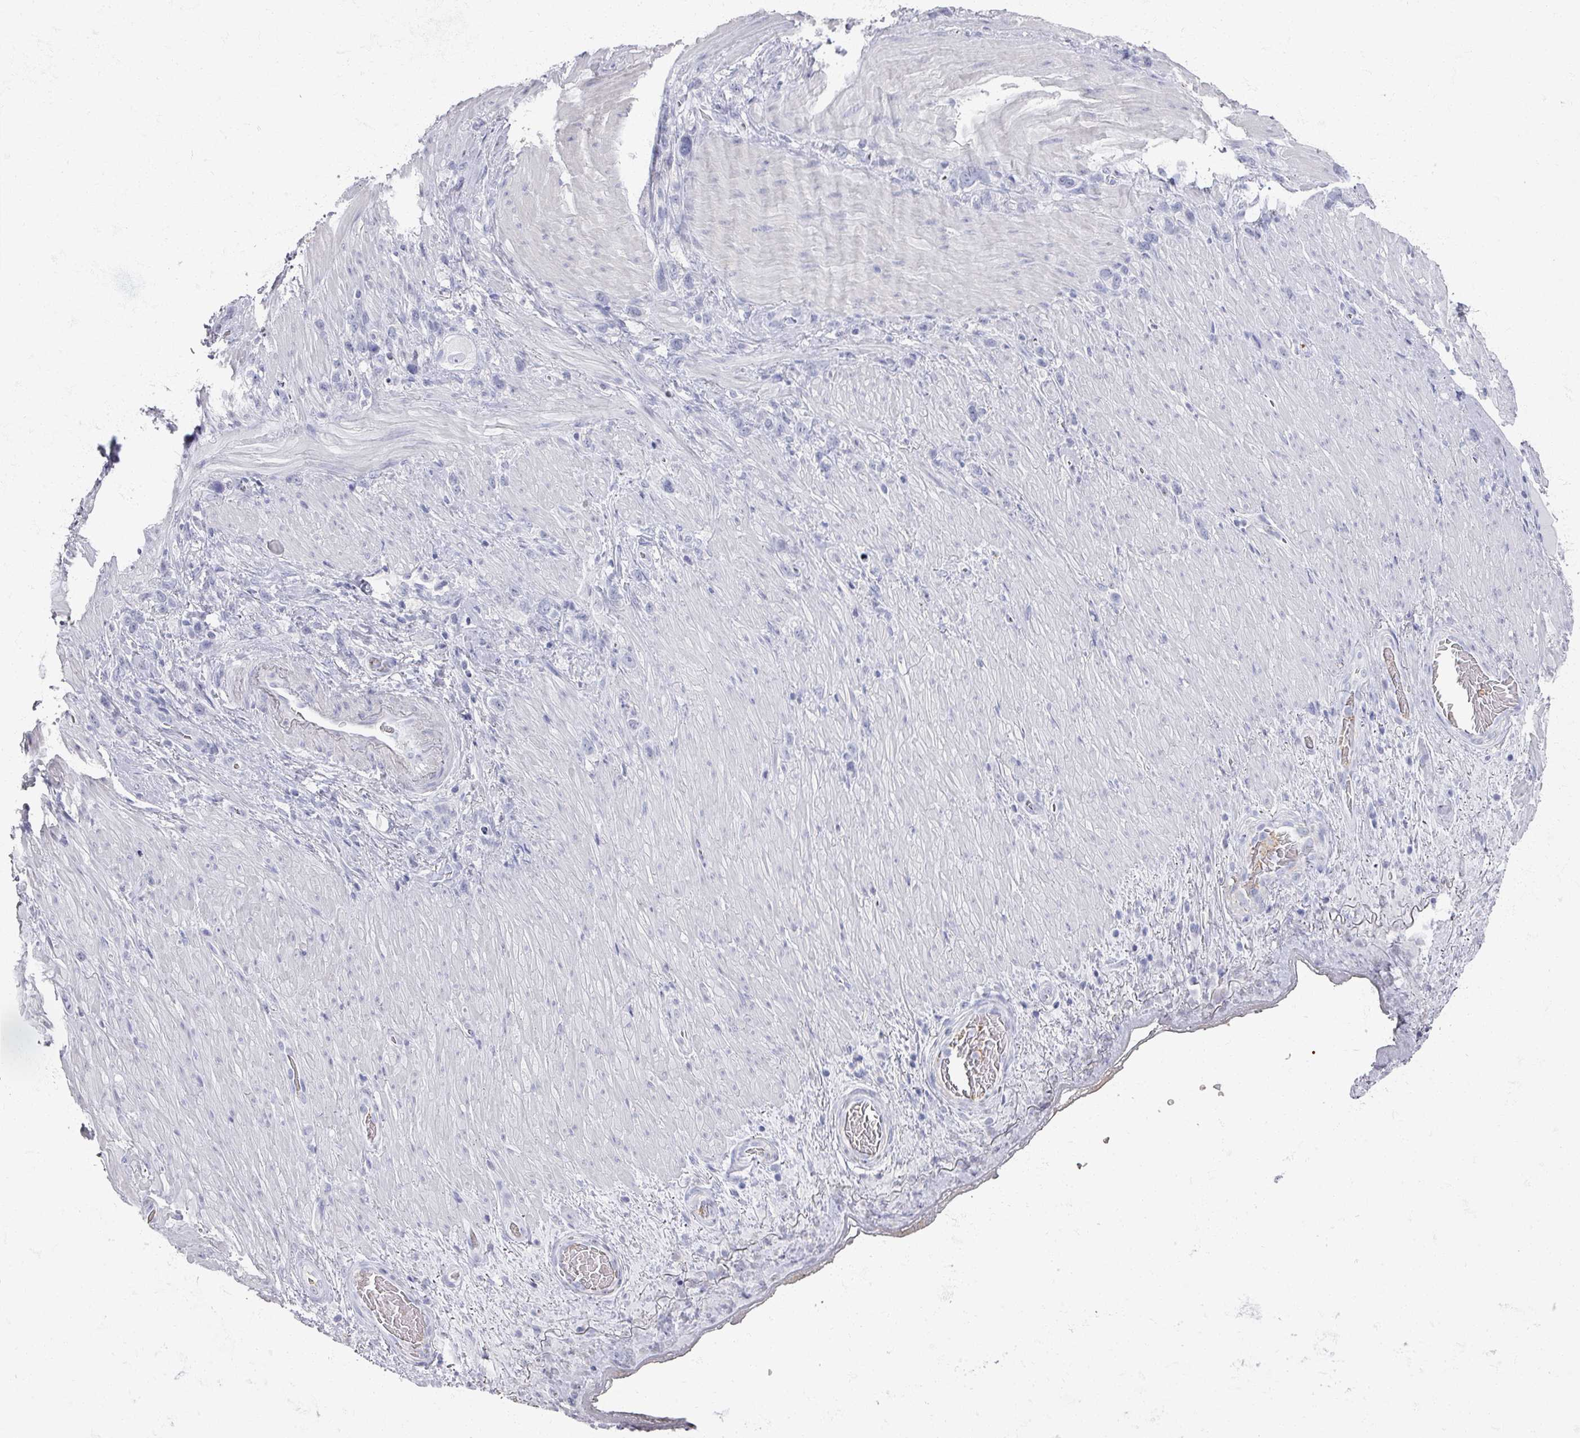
{"staining": {"intensity": "negative", "quantity": "none", "location": "none"}, "tissue": "stomach cancer", "cell_type": "Tumor cells", "image_type": "cancer", "snomed": [{"axis": "morphology", "description": "Adenocarcinoma, NOS"}, {"axis": "topography", "description": "Stomach"}], "caption": "Image shows no protein expression in tumor cells of stomach cancer tissue.", "gene": "OMG", "patient": {"sex": "female", "age": 65}}